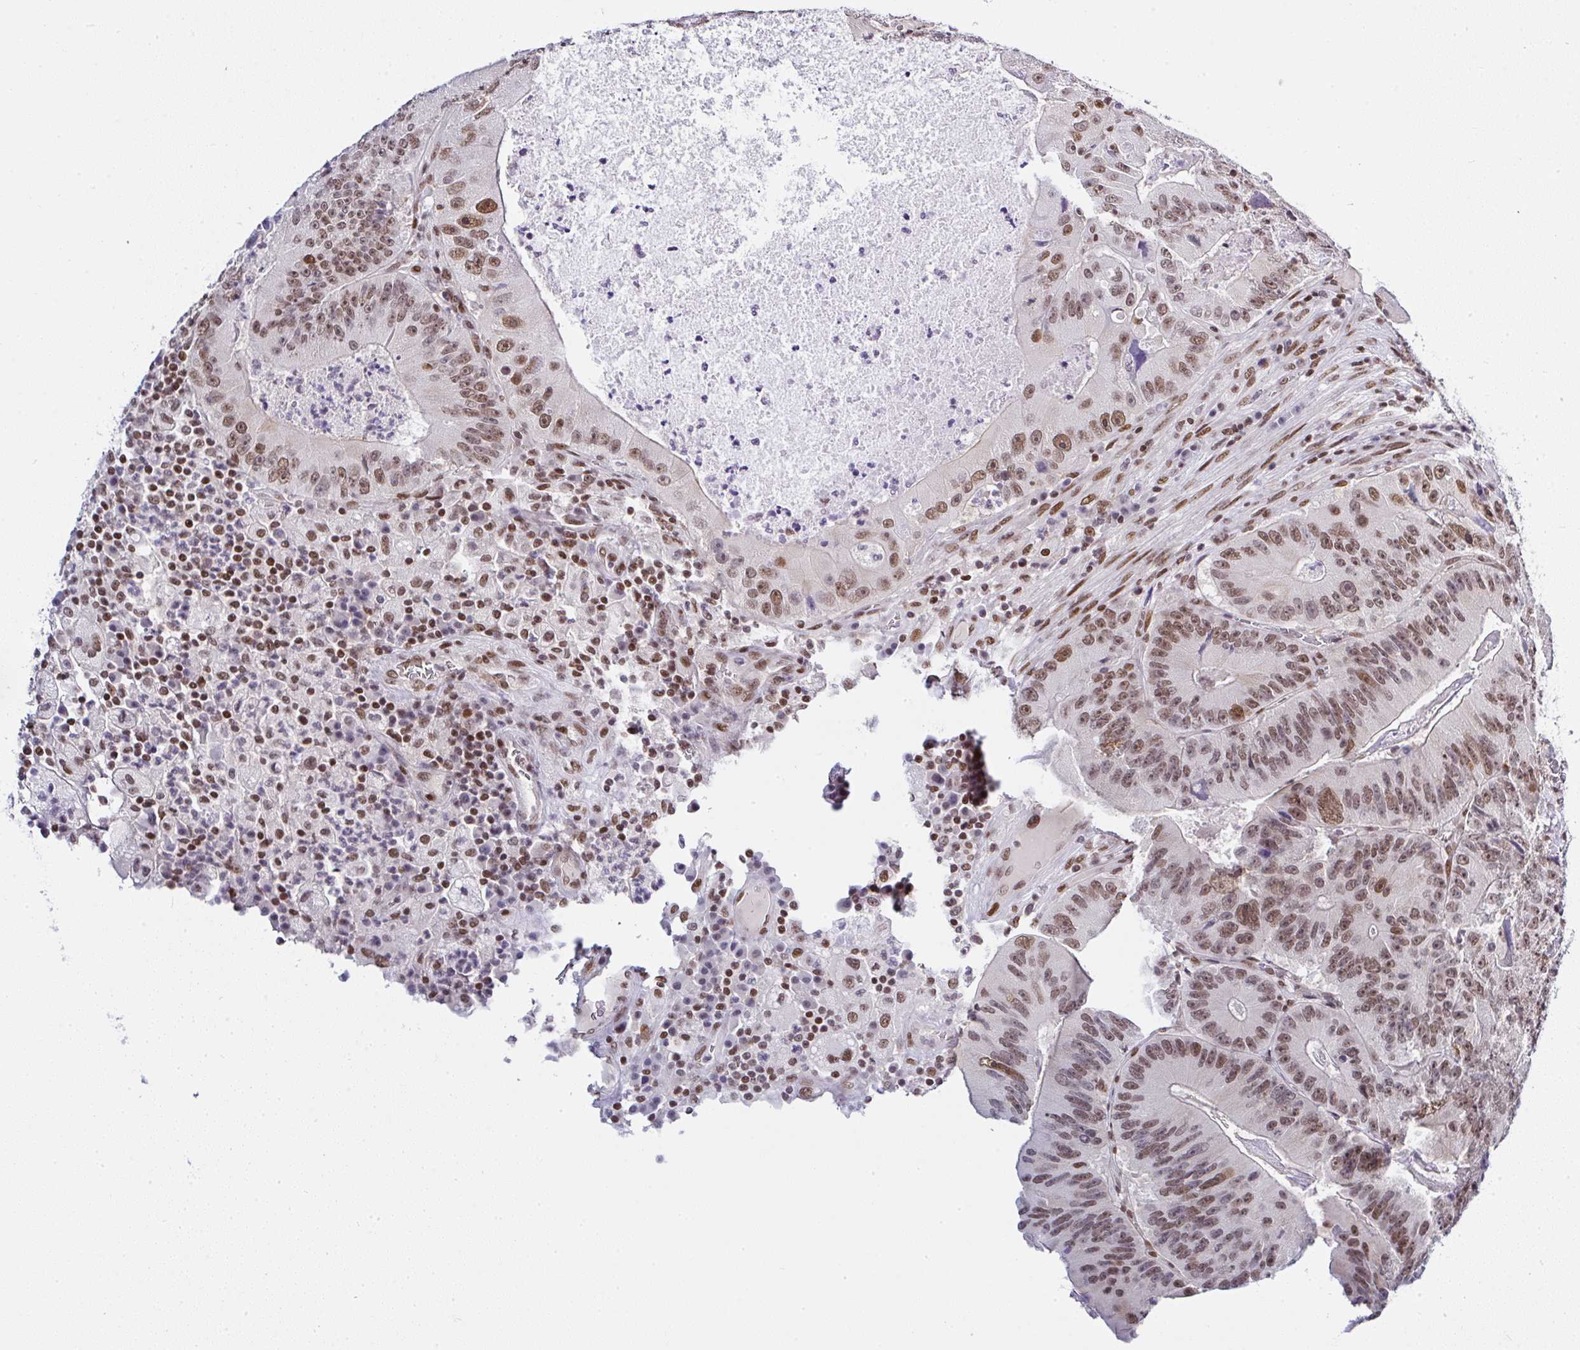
{"staining": {"intensity": "moderate", "quantity": ">75%", "location": "nuclear"}, "tissue": "colorectal cancer", "cell_type": "Tumor cells", "image_type": "cancer", "snomed": [{"axis": "morphology", "description": "Adenocarcinoma, NOS"}, {"axis": "topography", "description": "Colon"}], "caption": "About >75% of tumor cells in human colorectal cancer (adenocarcinoma) exhibit moderate nuclear protein expression as visualized by brown immunohistochemical staining.", "gene": "DR1", "patient": {"sex": "female", "age": 86}}